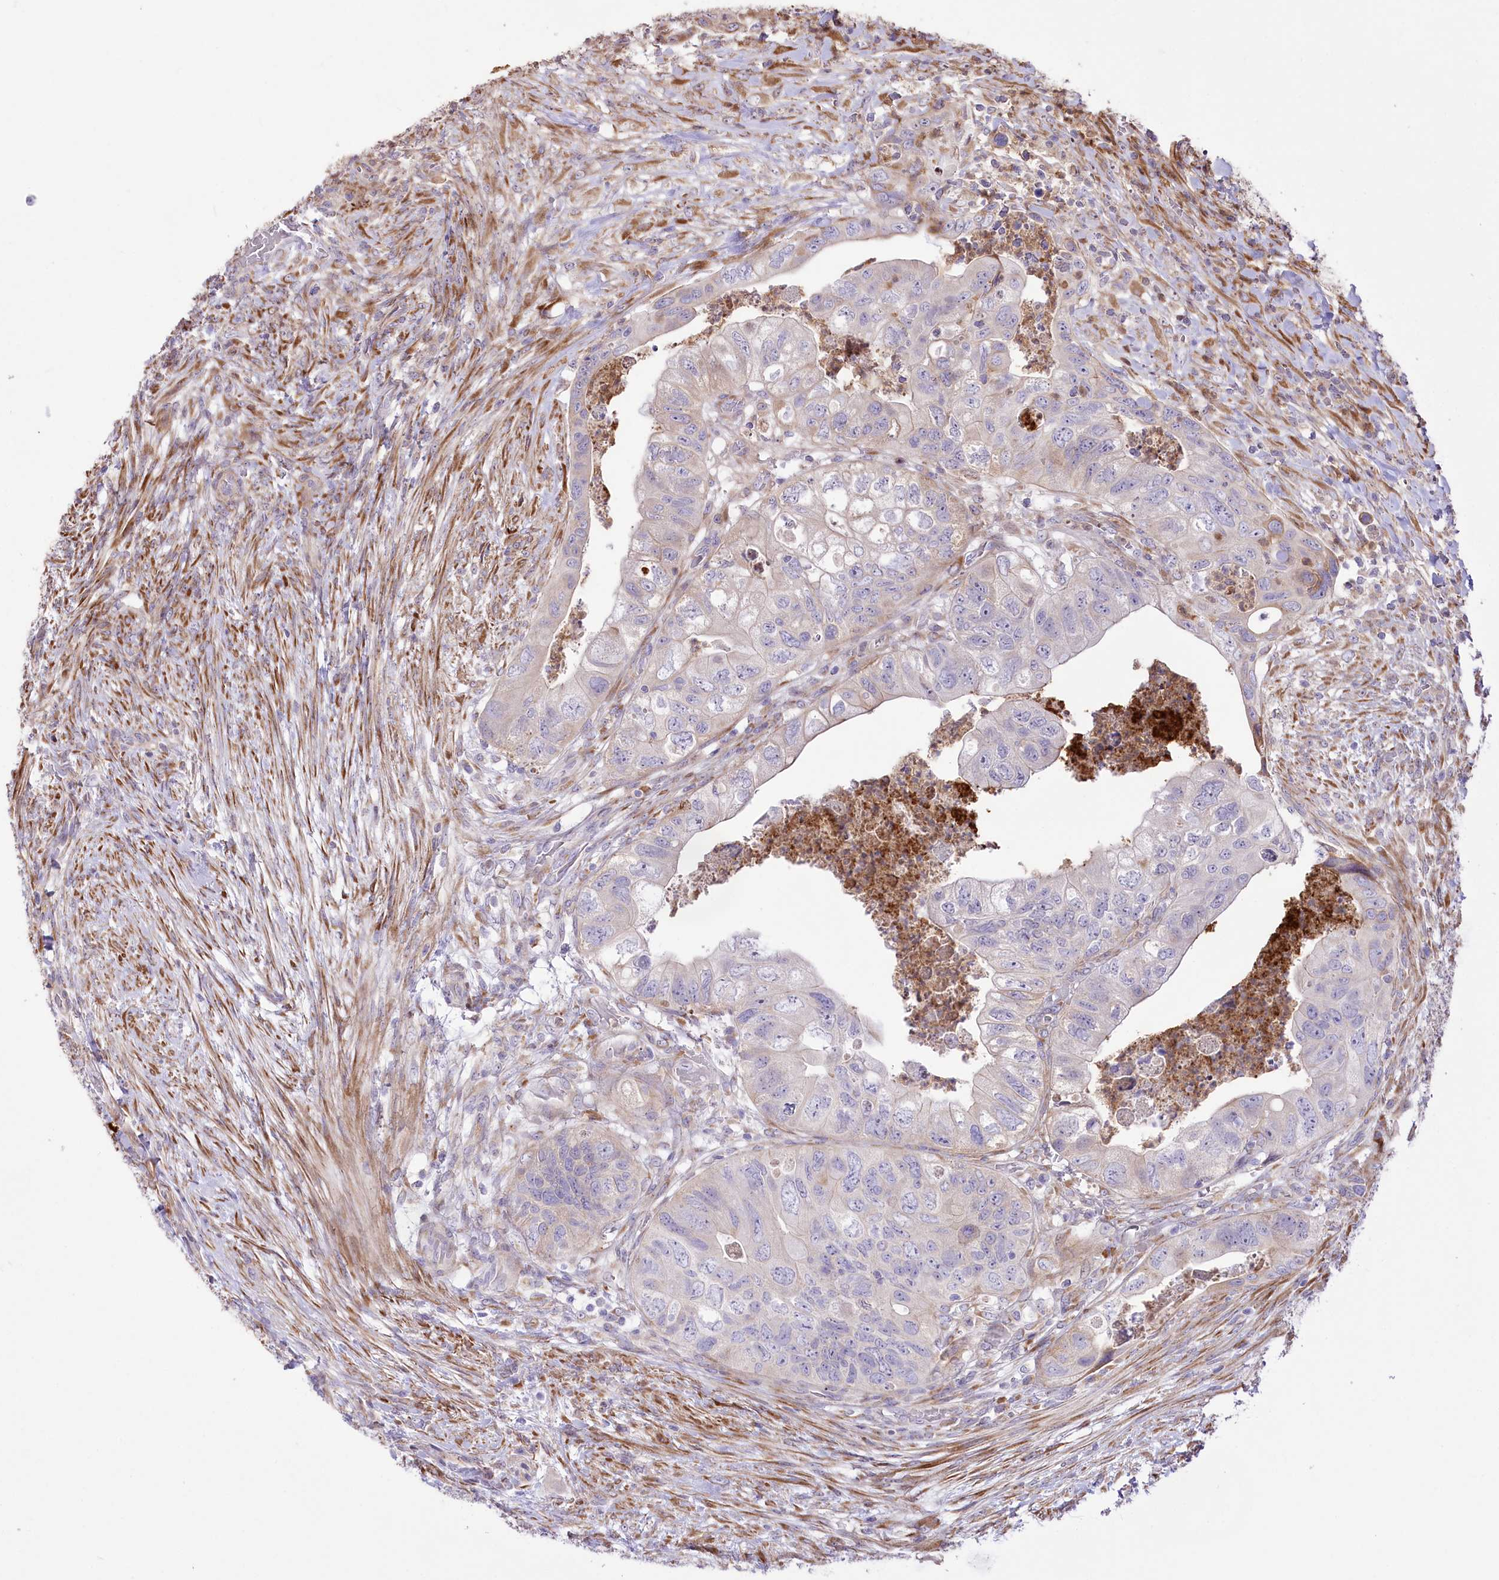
{"staining": {"intensity": "negative", "quantity": "none", "location": "none"}, "tissue": "colorectal cancer", "cell_type": "Tumor cells", "image_type": "cancer", "snomed": [{"axis": "morphology", "description": "Adenocarcinoma, NOS"}, {"axis": "topography", "description": "Rectum"}], "caption": "There is no significant positivity in tumor cells of colorectal adenocarcinoma.", "gene": "RNF24", "patient": {"sex": "male", "age": 63}}